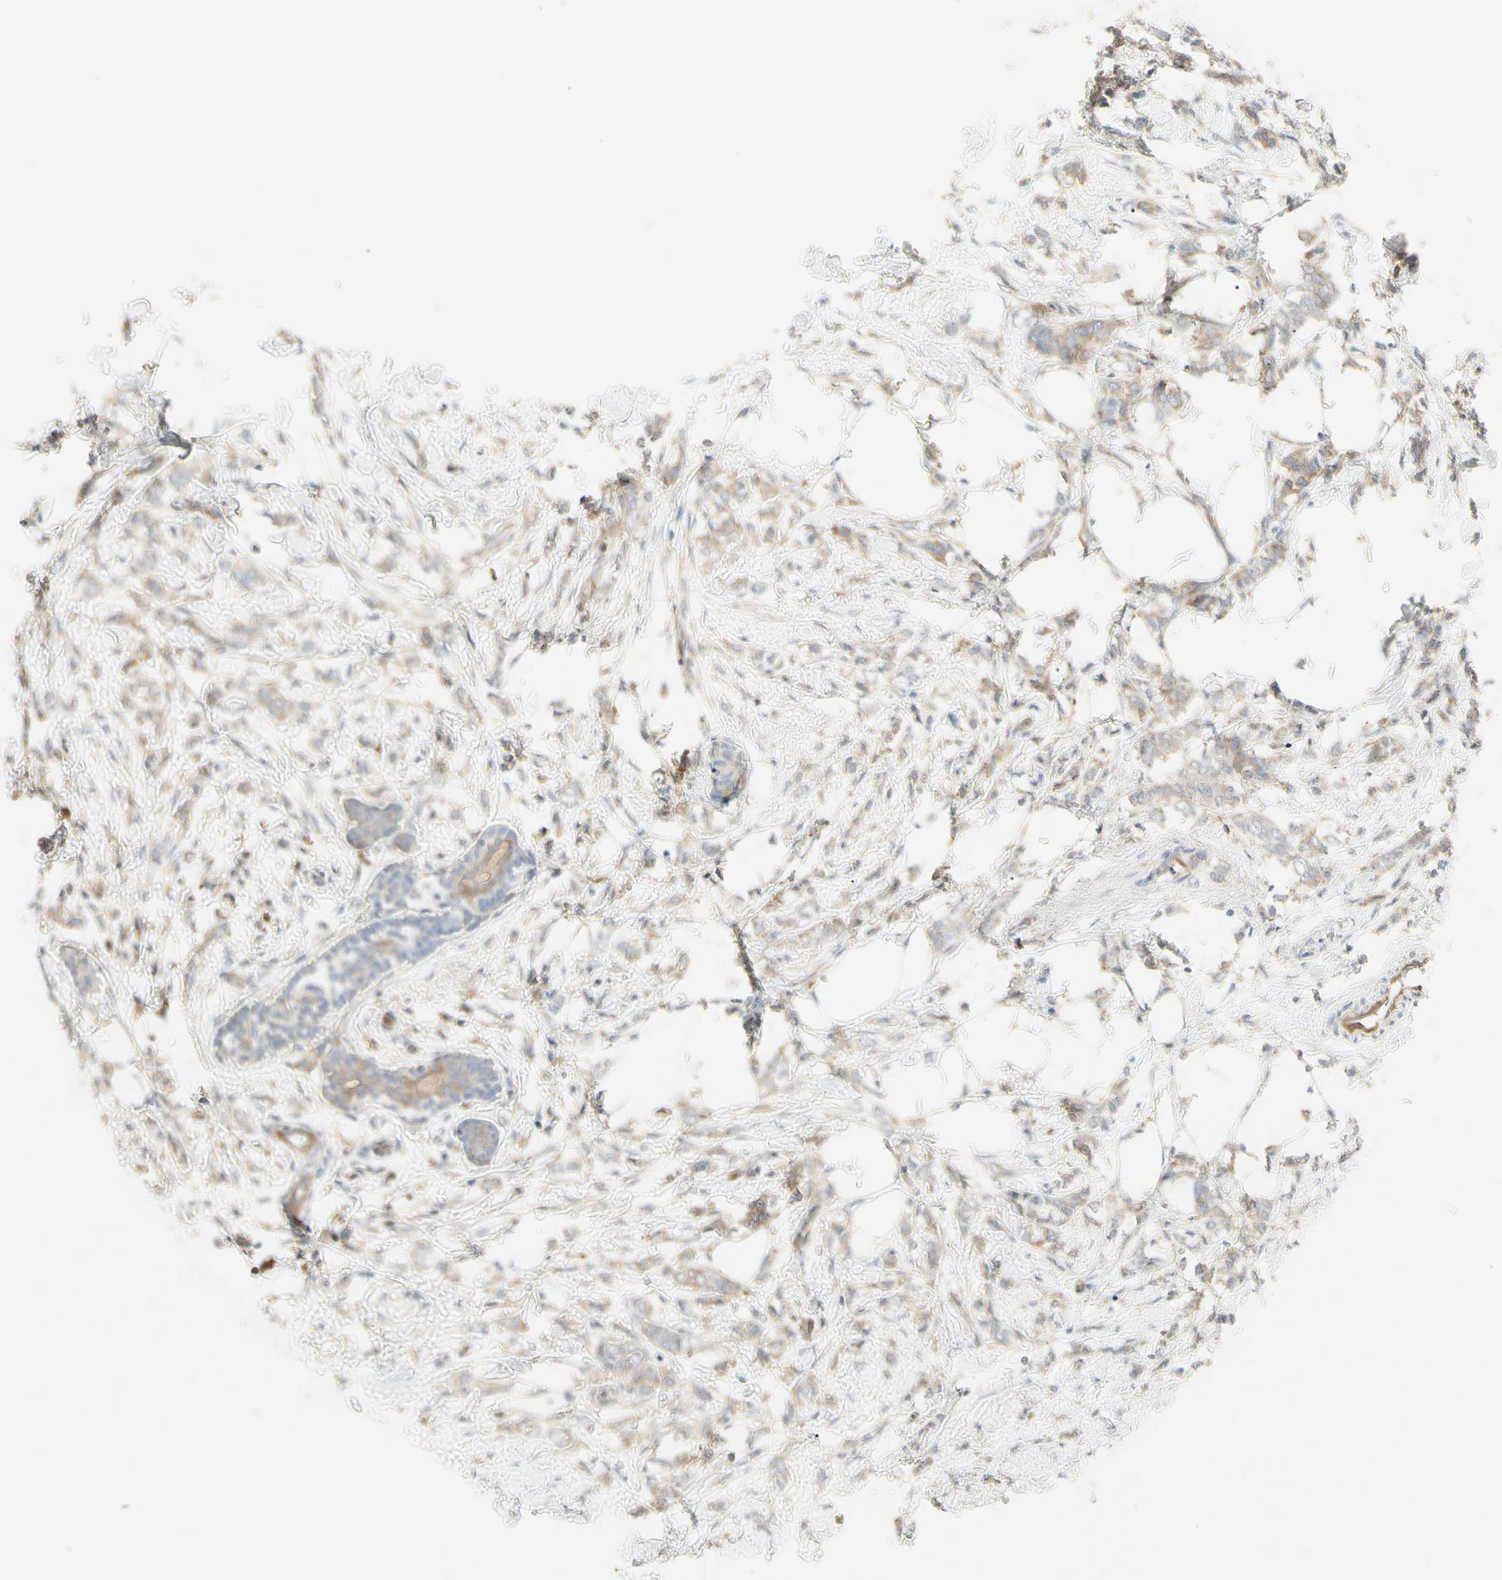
{"staining": {"intensity": "weak", "quantity": ">75%", "location": "cytoplasmic/membranous"}, "tissue": "breast cancer", "cell_type": "Tumor cells", "image_type": "cancer", "snomed": [{"axis": "morphology", "description": "Lobular carcinoma, in situ"}, {"axis": "morphology", "description": "Lobular carcinoma"}, {"axis": "topography", "description": "Breast"}], "caption": "Weak cytoplasmic/membranous protein expression is appreciated in approximately >75% of tumor cells in breast lobular carcinoma.", "gene": "NFKB2", "patient": {"sex": "female", "age": 41}}